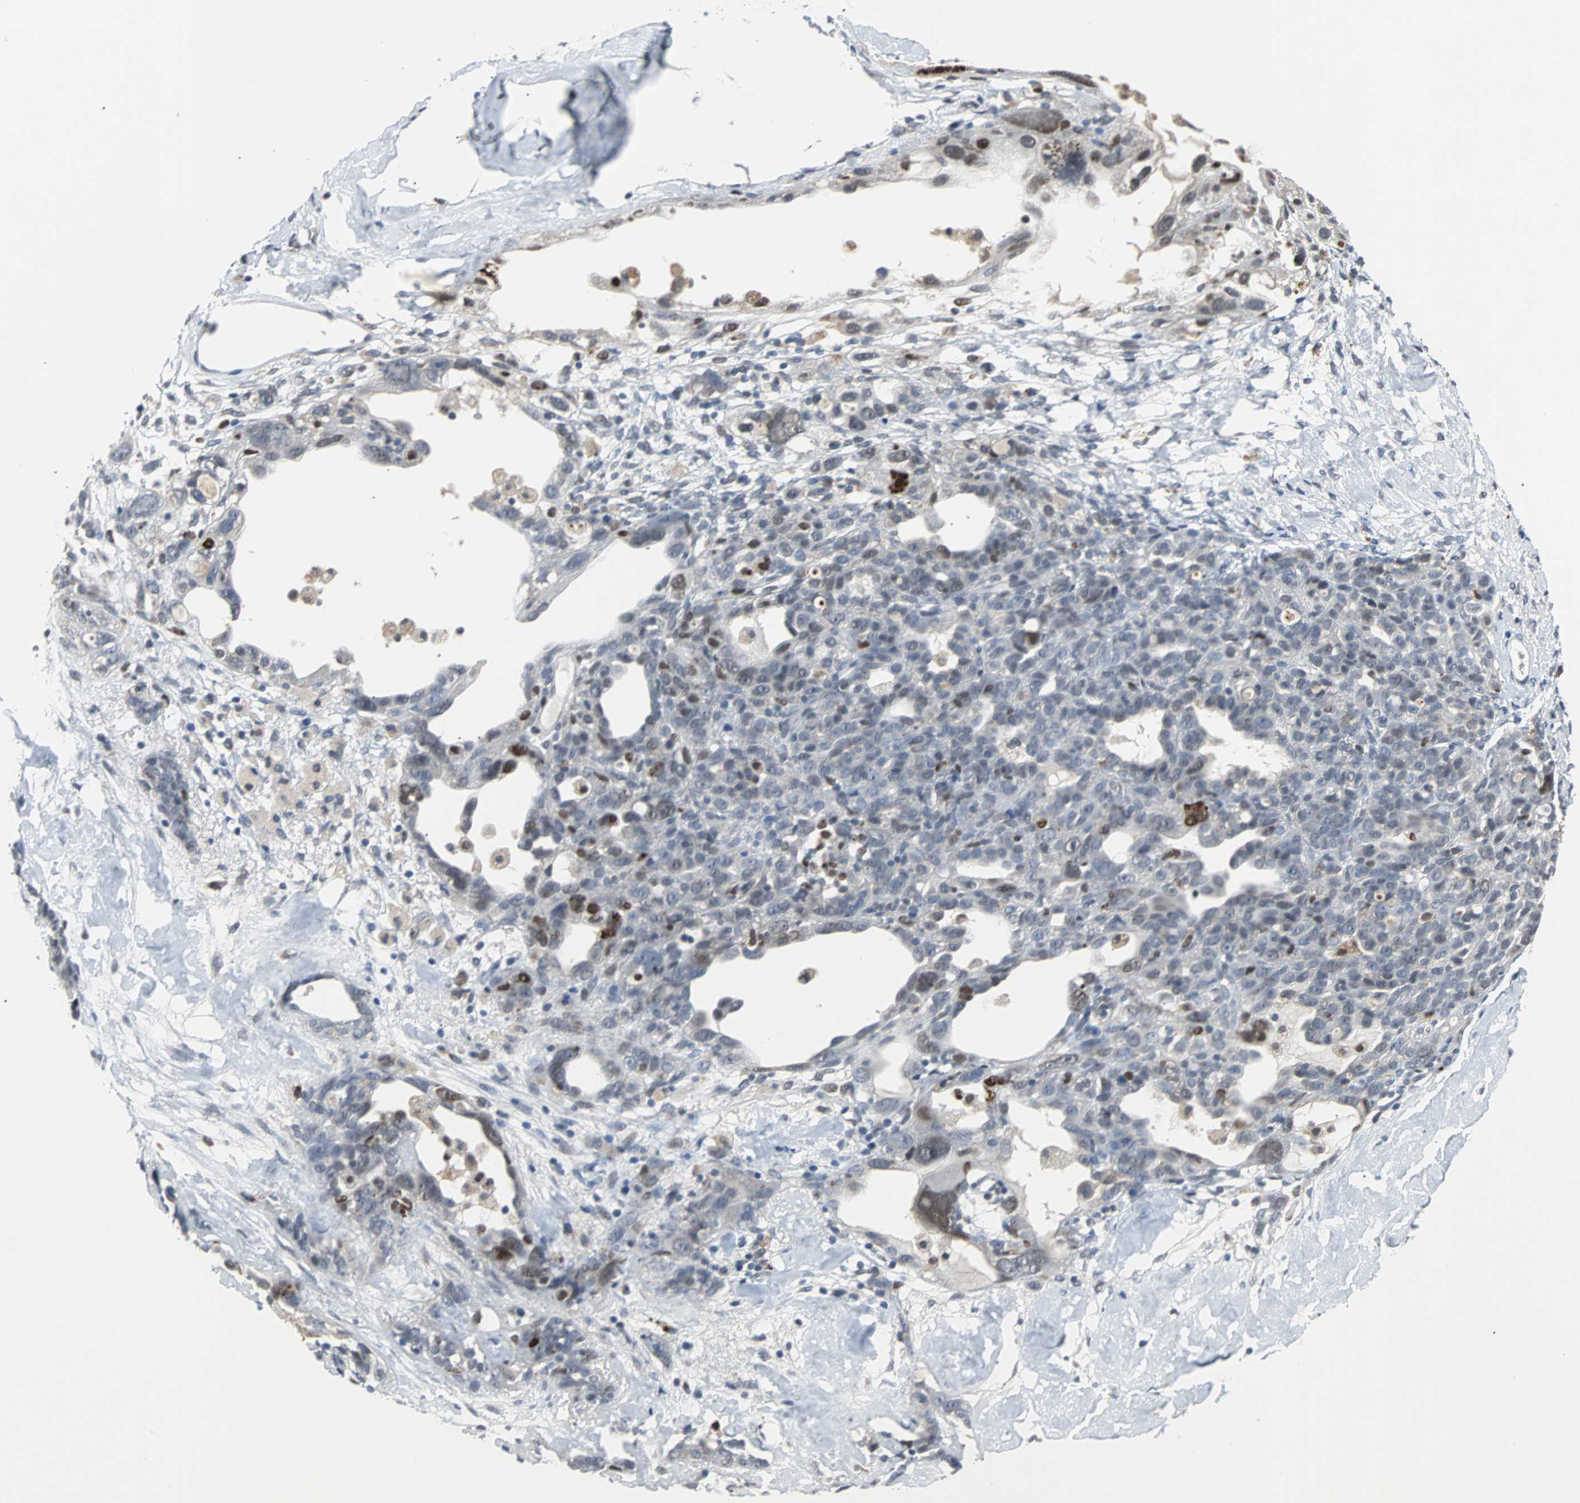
{"staining": {"intensity": "moderate", "quantity": "25%-75%", "location": "nuclear"}, "tissue": "ovarian cancer", "cell_type": "Tumor cells", "image_type": "cancer", "snomed": [{"axis": "morphology", "description": "Cystadenocarcinoma, serous, NOS"}, {"axis": "topography", "description": "Ovary"}], "caption": "IHC image of neoplastic tissue: human ovarian serous cystadenocarcinoma stained using immunohistochemistry shows medium levels of moderate protein expression localized specifically in the nuclear of tumor cells, appearing as a nuclear brown color.", "gene": "HLX", "patient": {"sex": "female", "age": 66}}